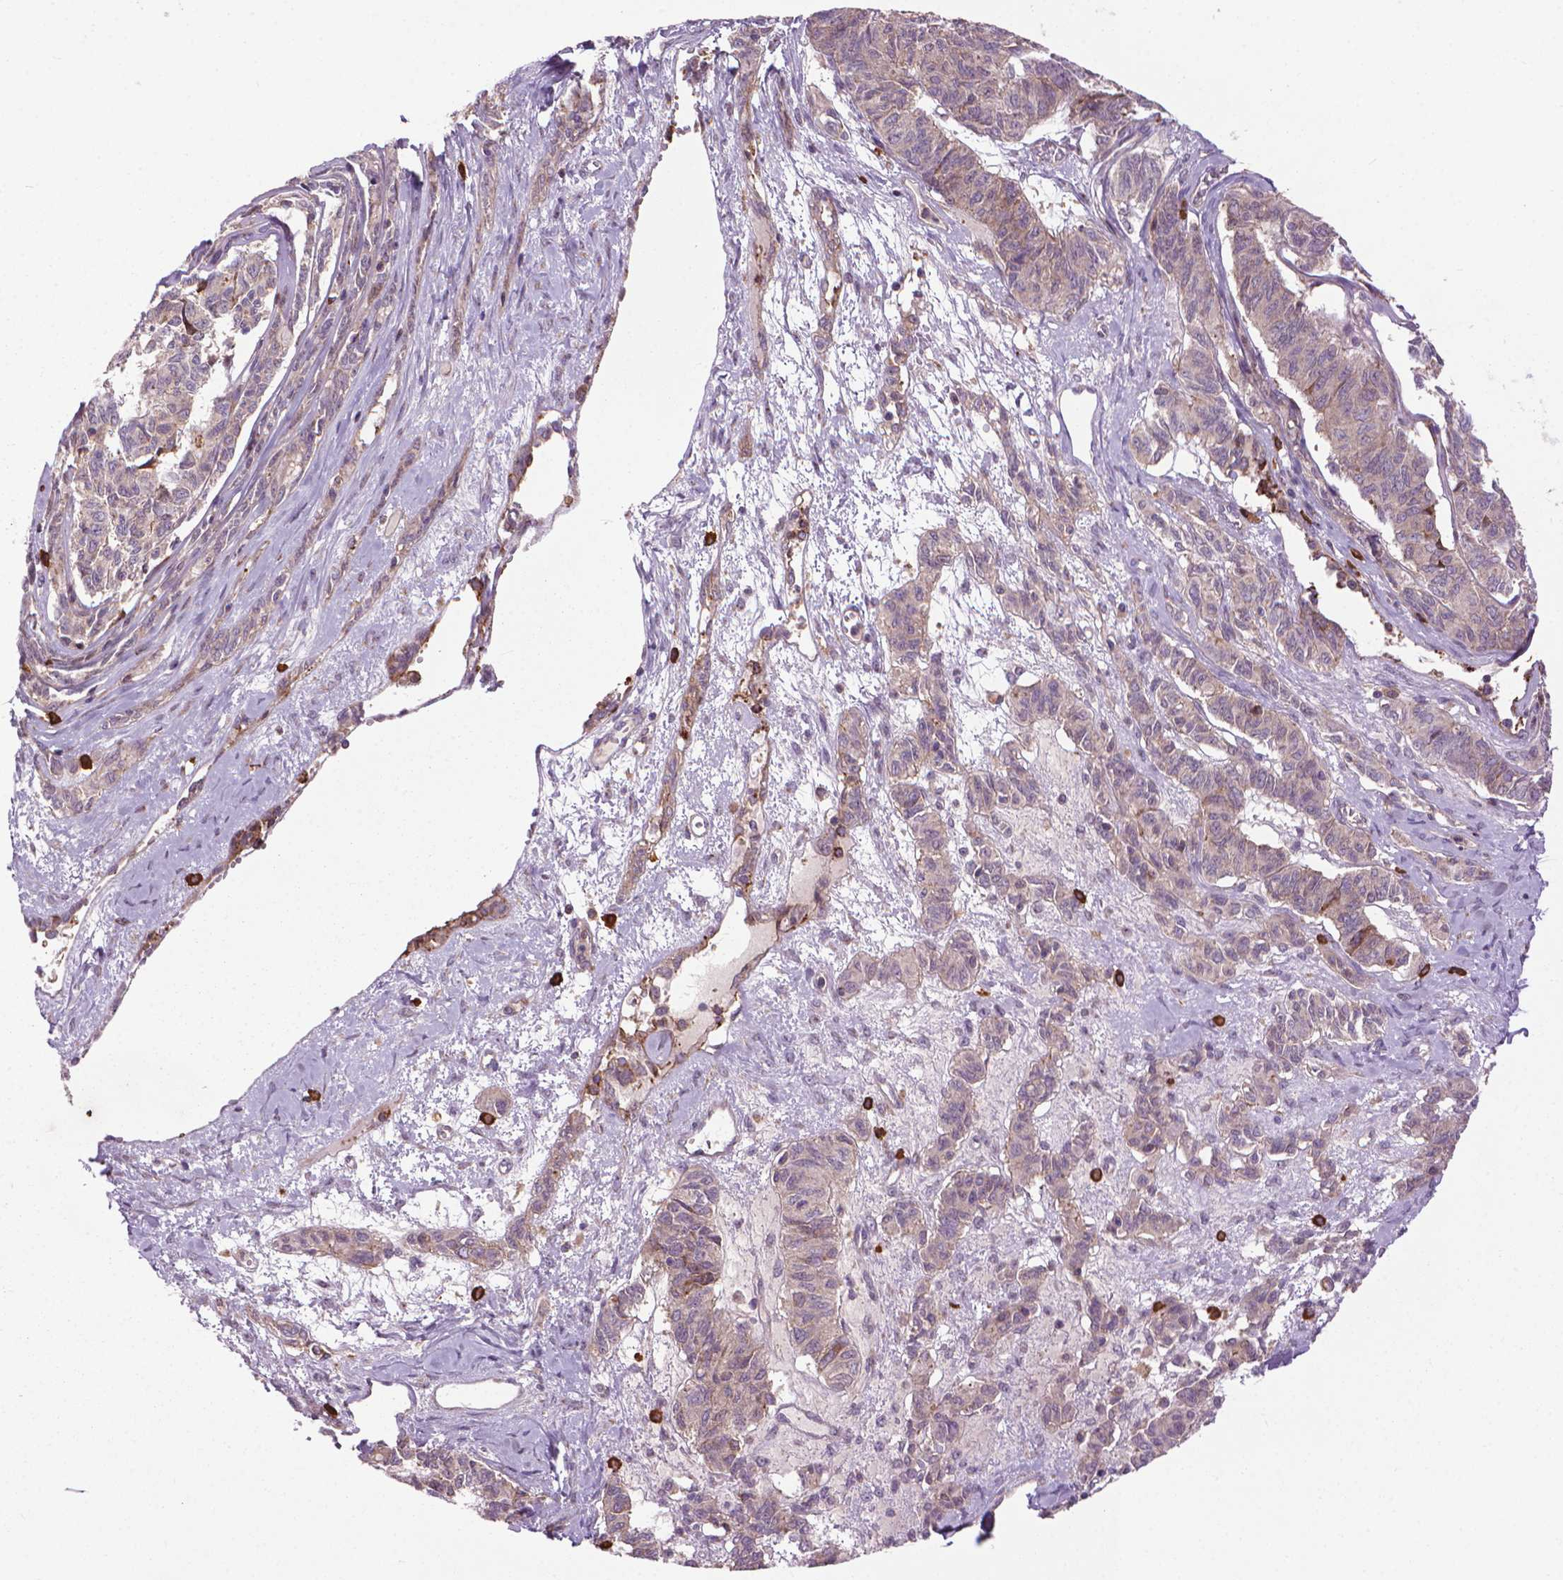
{"staining": {"intensity": "negative", "quantity": "none", "location": "none"}, "tissue": "ovarian cancer", "cell_type": "Tumor cells", "image_type": "cancer", "snomed": [{"axis": "morphology", "description": "Carcinoma, endometroid"}, {"axis": "topography", "description": "Ovary"}], "caption": "High power microscopy micrograph of an immunohistochemistry micrograph of endometroid carcinoma (ovarian), revealing no significant expression in tumor cells.", "gene": "MYH14", "patient": {"sex": "female", "age": 80}}